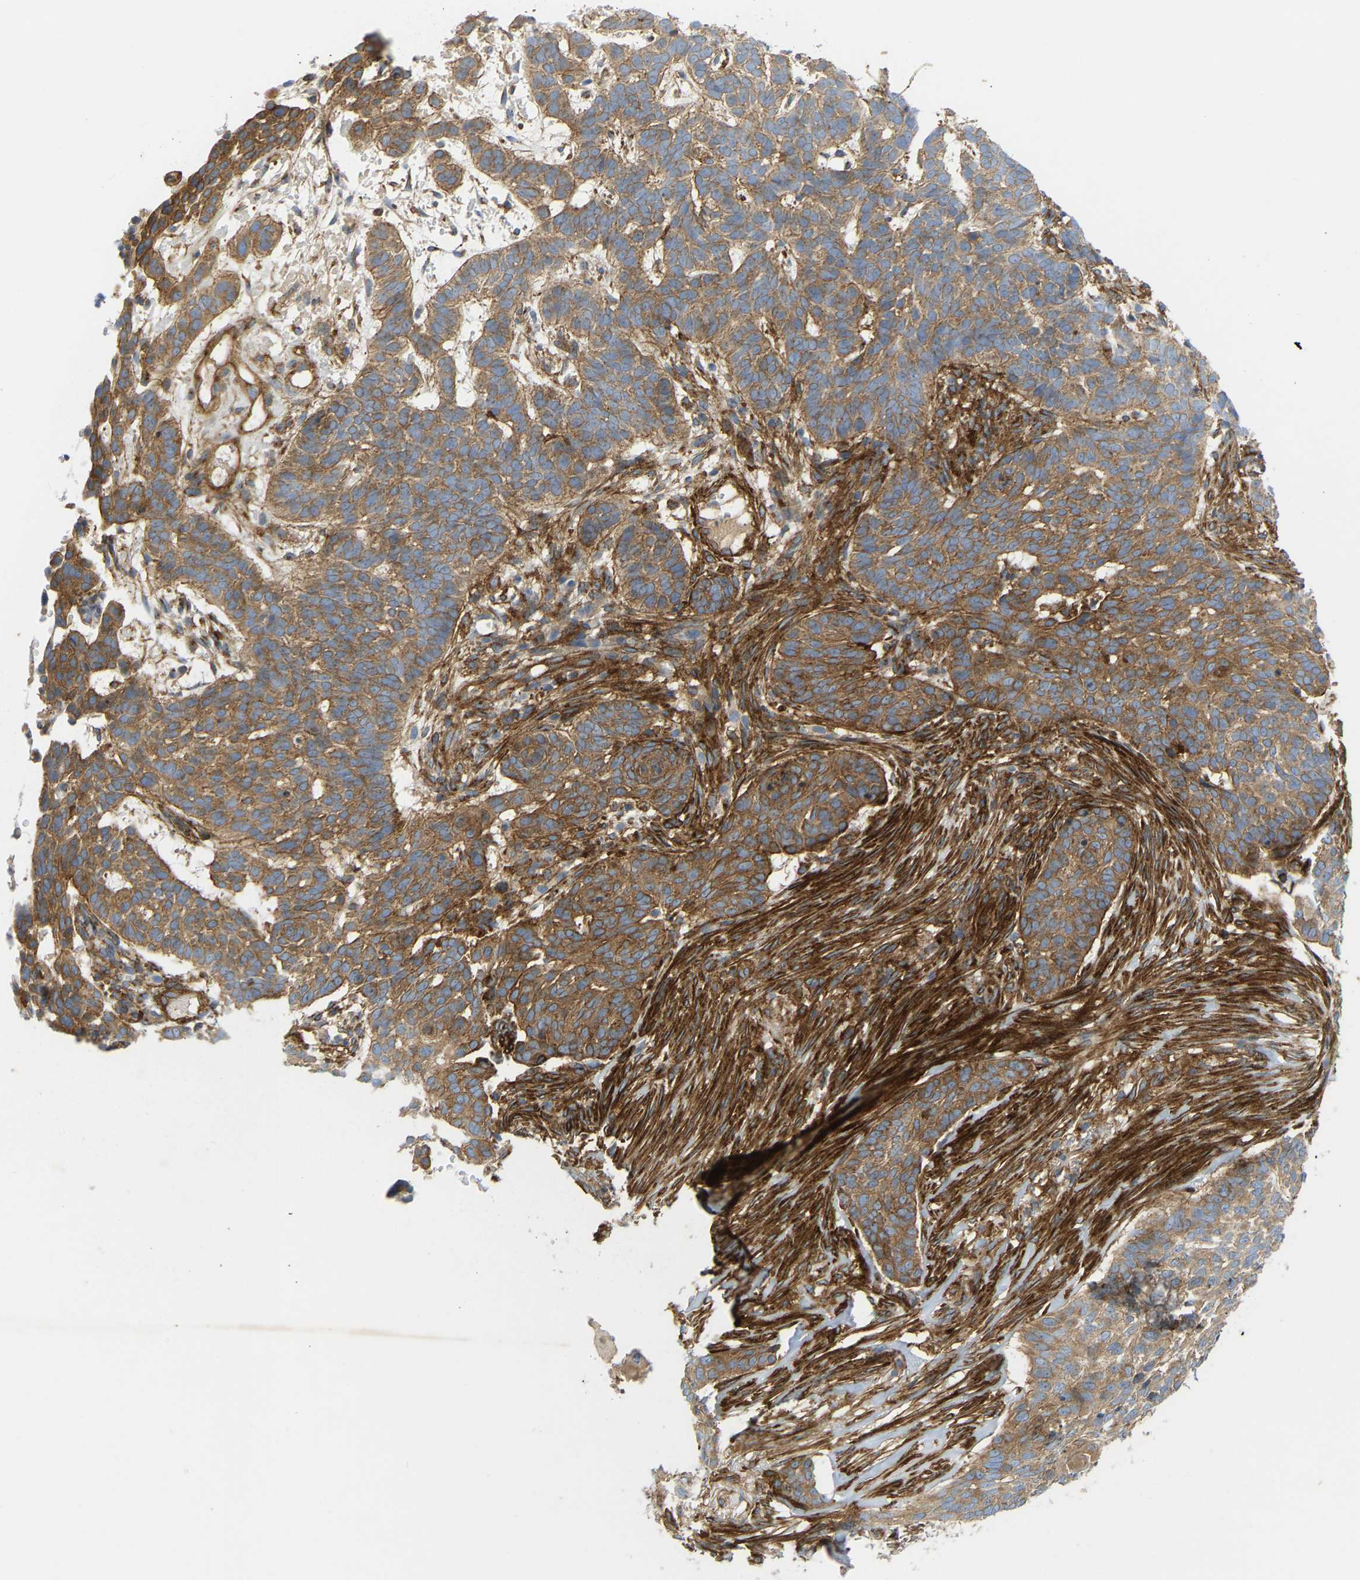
{"staining": {"intensity": "moderate", "quantity": ">75%", "location": "cytoplasmic/membranous"}, "tissue": "skin cancer", "cell_type": "Tumor cells", "image_type": "cancer", "snomed": [{"axis": "morphology", "description": "Basal cell carcinoma"}, {"axis": "topography", "description": "Skin"}], "caption": "This histopathology image demonstrates IHC staining of skin cancer (basal cell carcinoma), with medium moderate cytoplasmic/membranous positivity in about >75% of tumor cells.", "gene": "PICALM", "patient": {"sex": "male", "age": 85}}